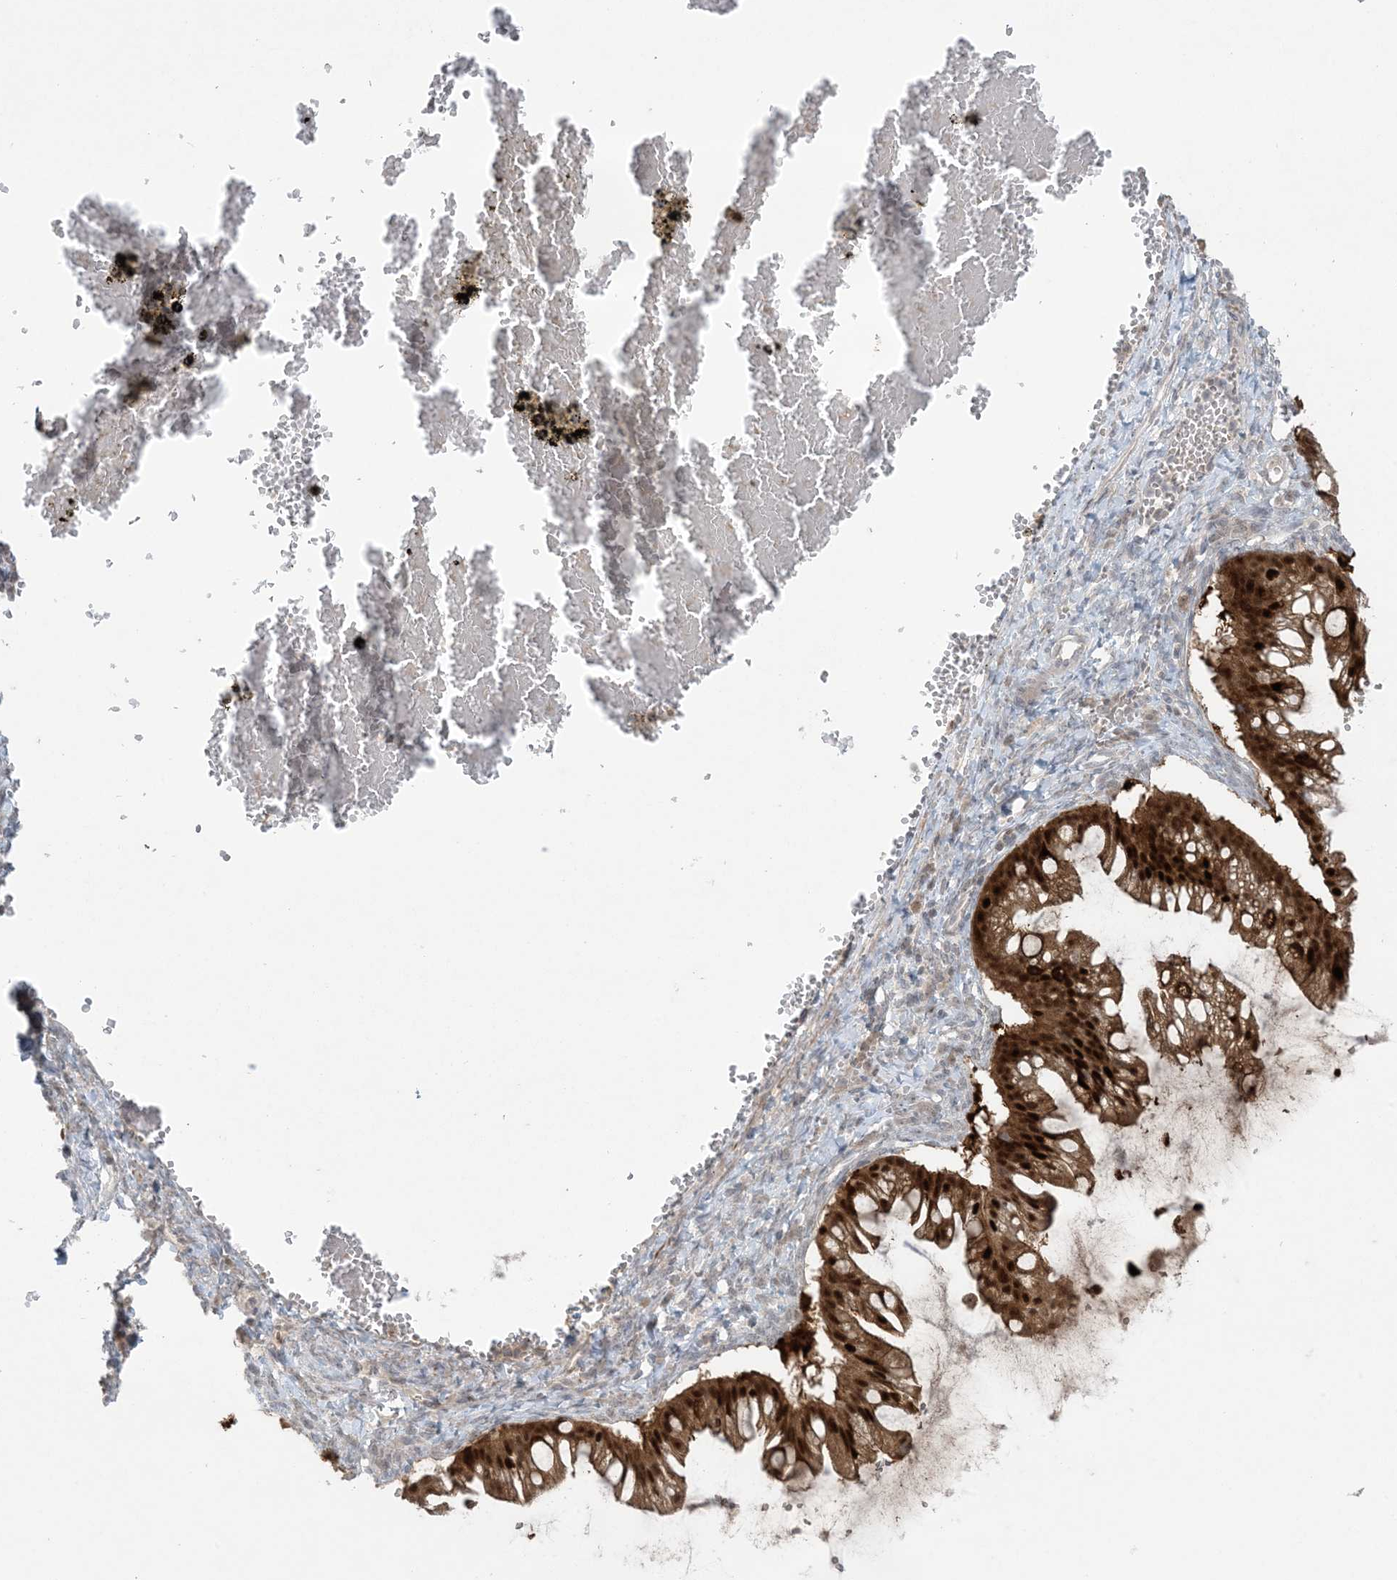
{"staining": {"intensity": "strong", "quantity": ">75%", "location": "cytoplasmic/membranous,nuclear"}, "tissue": "ovarian cancer", "cell_type": "Tumor cells", "image_type": "cancer", "snomed": [{"axis": "morphology", "description": "Cystadenocarcinoma, mucinous, NOS"}, {"axis": "topography", "description": "Ovary"}], "caption": "A brown stain labels strong cytoplasmic/membranous and nuclear expression of a protein in ovarian cancer tumor cells. (DAB (3,3'-diaminobenzidine) IHC, brown staining for protein, blue staining for nuclei).", "gene": "NRBP2", "patient": {"sex": "female", "age": 73}}